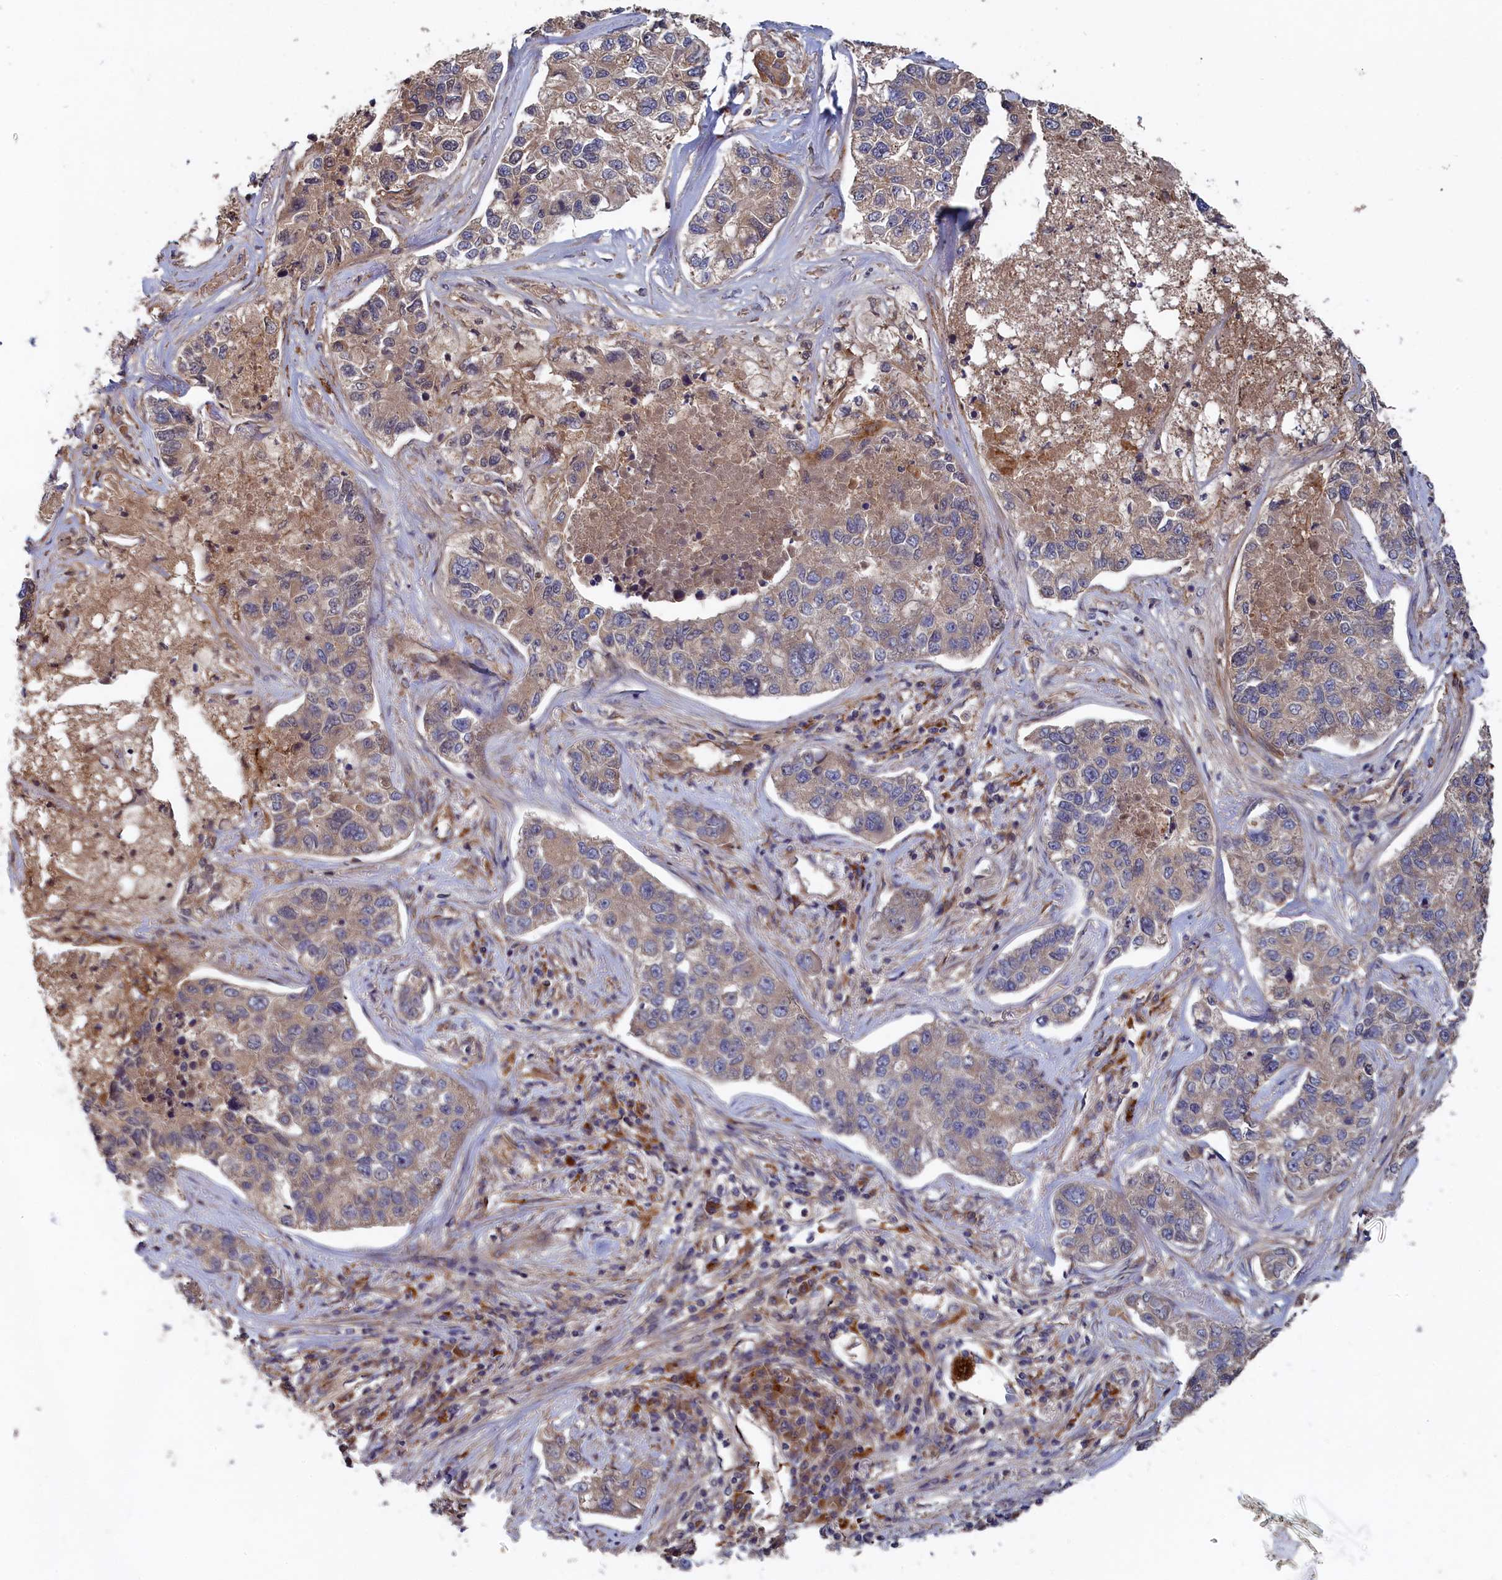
{"staining": {"intensity": "weak", "quantity": ">75%", "location": "cytoplasmic/membranous"}, "tissue": "lung cancer", "cell_type": "Tumor cells", "image_type": "cancer", "snomed": [{"axis": "morphology", "description": "Adenocarcinoma, NOS"}, {"axis": "topography", "description": "Lung"}], "caption": "DAB (3,3'-diaminobenzidine) immunohistochemical staining of human adenocarcinoma (lung) reveals weak cytoplasmic/membranous protein positivity in approximately >75% of tumor cells.", "gene": "TRAPPC2L", "patient": {"sex": "male", "age": 49}}